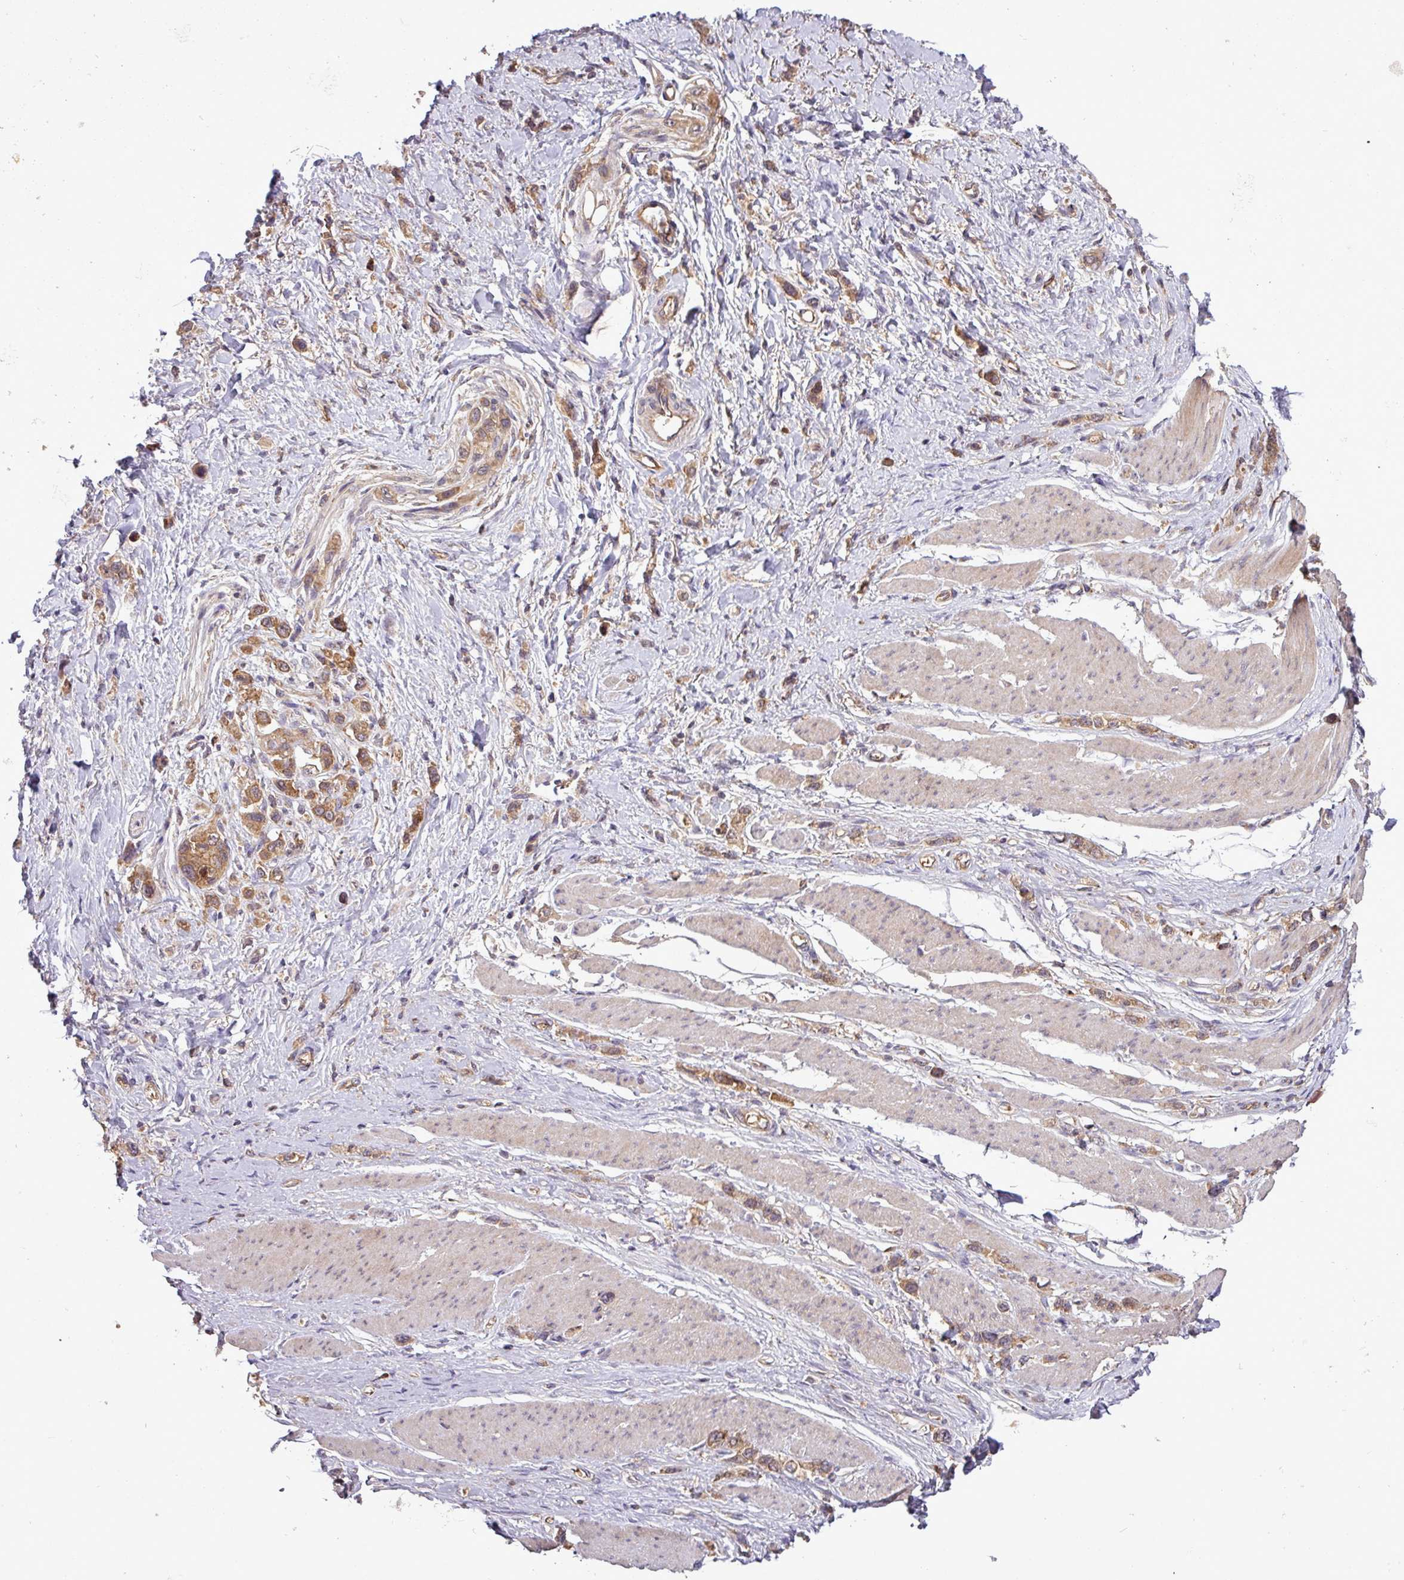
{"staining": {"intensity": "moderate", "quantity": ">75%", "location": "cytoplasmic/membranous"}, "tissue": "stomach cancer", "cell_type": "Tumor cells", "image_type": "cancer", "snomed": [{"axis": "morphology", "description": "Adenocarcinoma, NOS"}, {"axis": "topography", "description": "Stomach"}], "caption": "IHC staining of stomach cancer, which exhibits medium levels of moderate cytoplasmic/membranous staining in about >75% of tumor cells indicating moderate cytoplasmic/membranous protein positivity. The staining was performed using DAB (3,3'-diaminobenzidine) (brown) for protein detection and nuclei were counterstained in hematoxylin (blue).", "gene": "SIRPB2", "patient": {"sex": "female", "age": 65}}